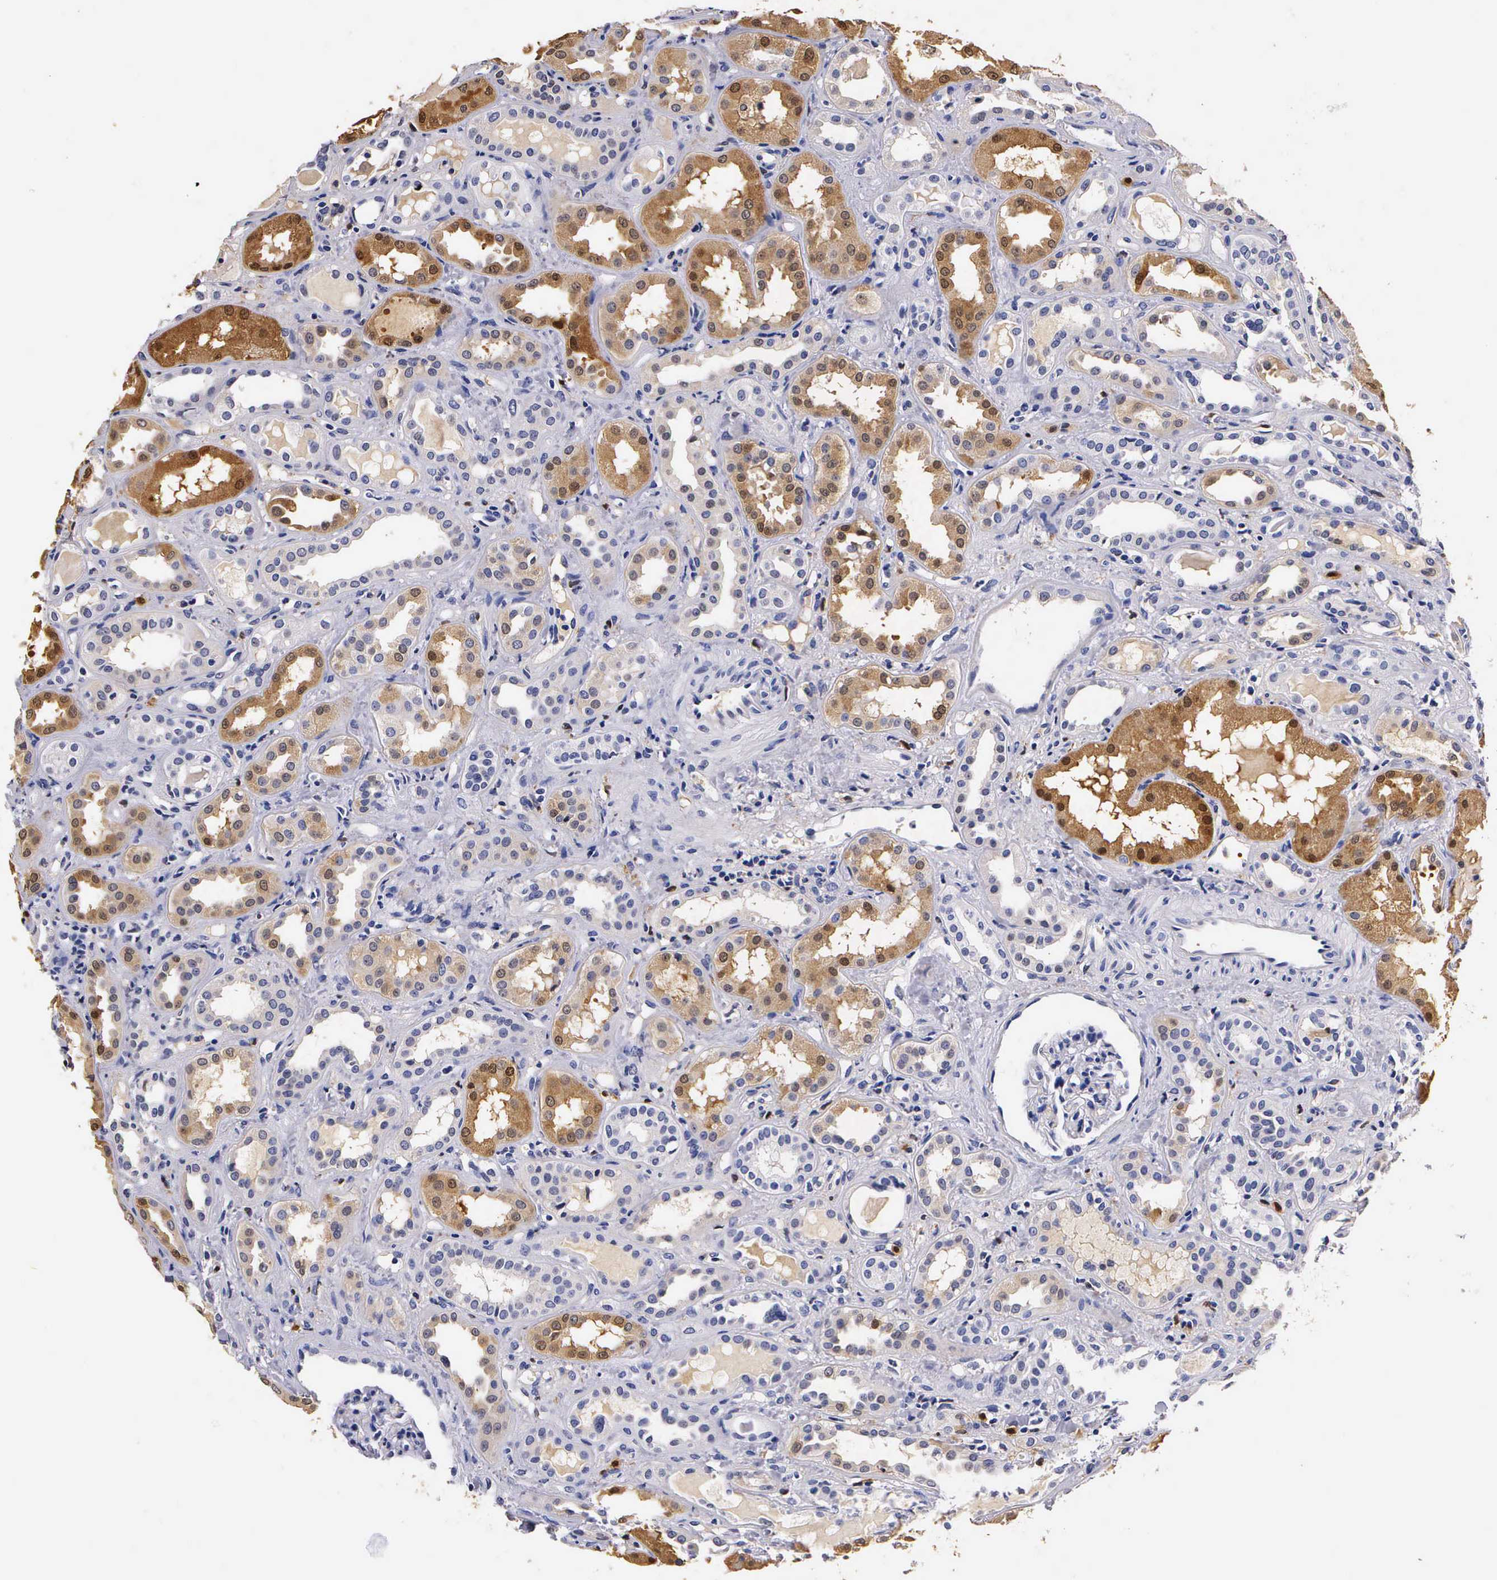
{"staining": {"intensity": "negative", "quantity": "none", "location": "none"}, "tissue": "kidney", "cell_type": "Cells in glomeruli", "image_type": "normal", "snomed": [{"axis": "morphology", "description": "Normal tissue, NOS"}, {"axis": "topography", "description": "Kidney"}], "caption": "Immunohistochemistry (IHC) micrograph of unremarkable kidney stained for a protein (brown), which exhibits no expression in cells in glomeruli. (Immunohistochemistry (IHC), brightfield microscopy, high magnification).", "gene": "RENBP", "patient": {"sex": "male", "age": 36}}